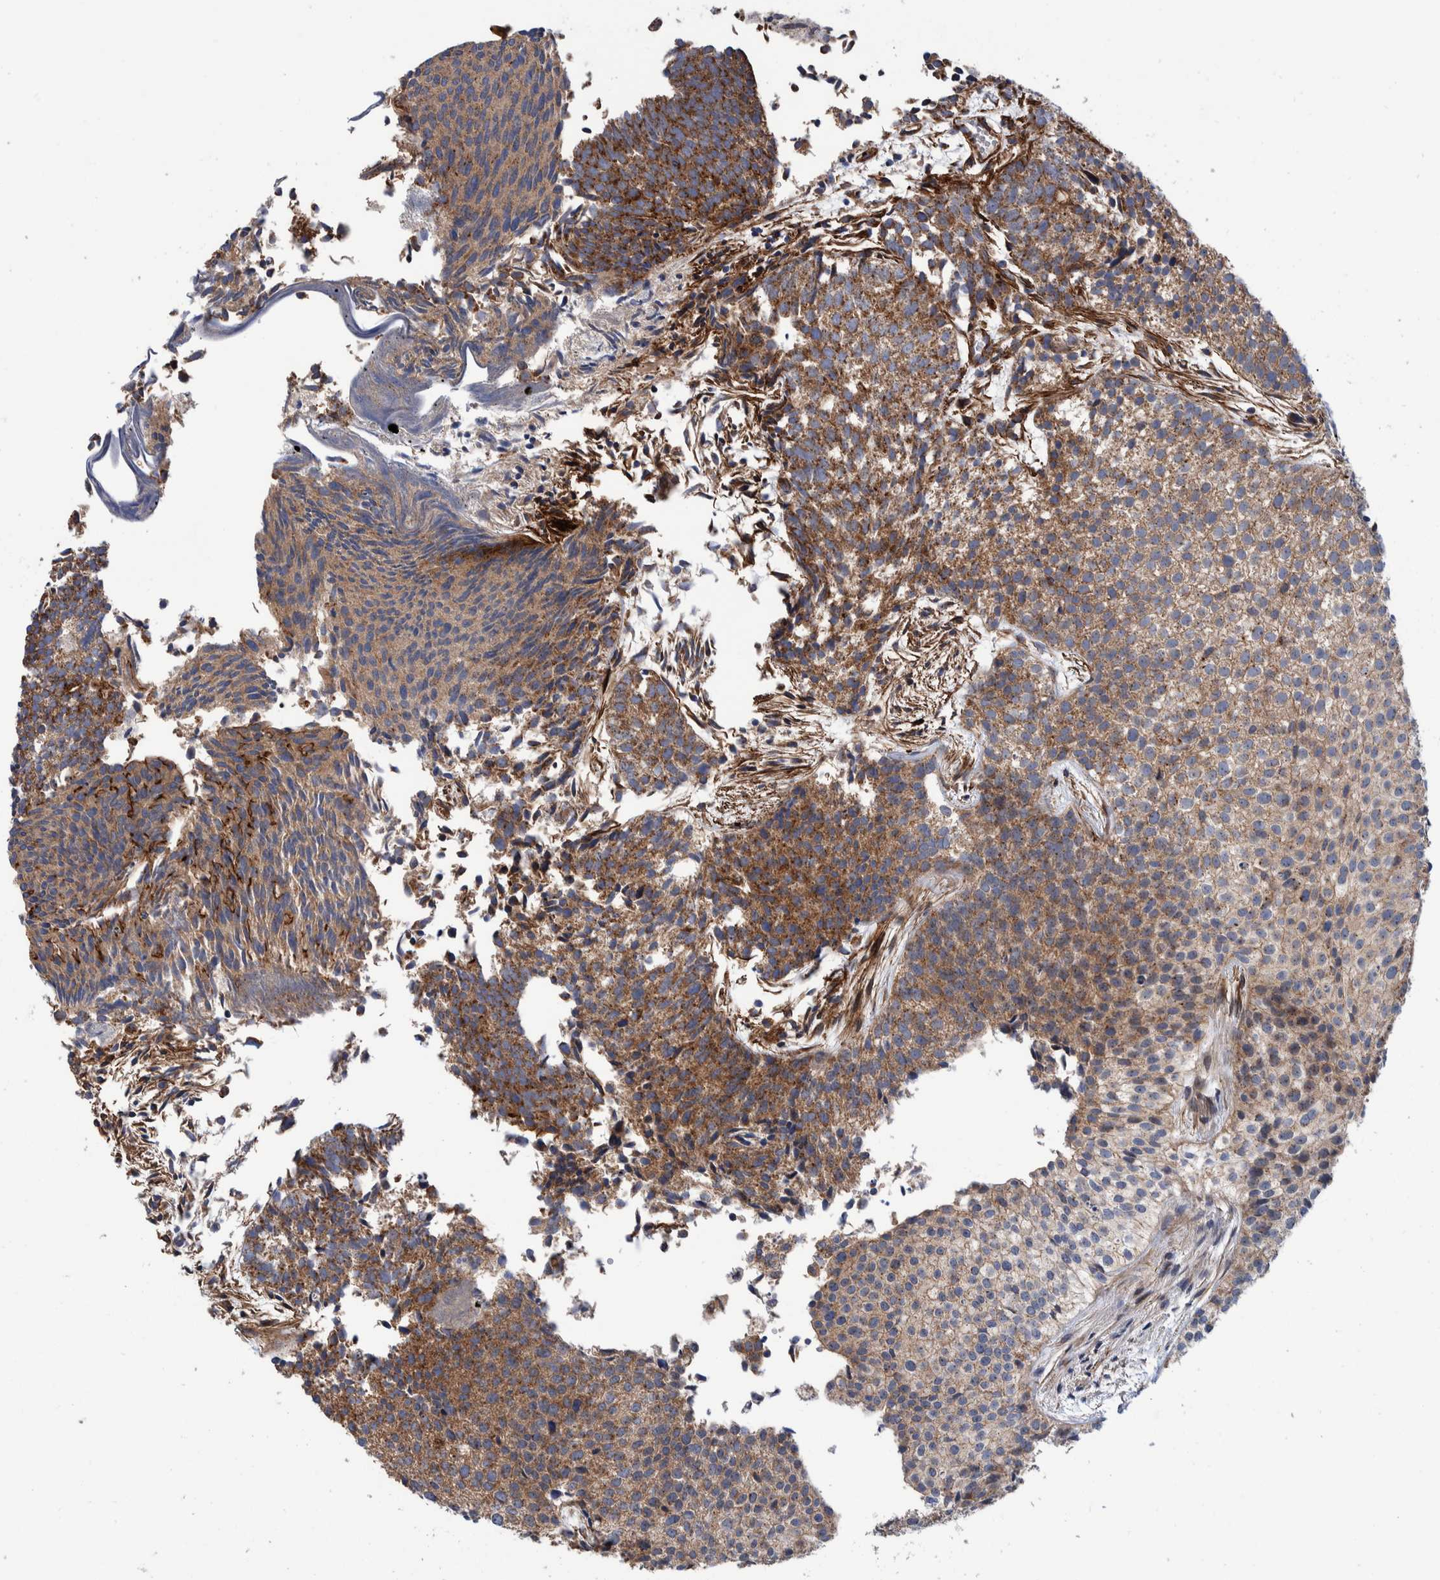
{"staining": {"intensity": "moderate", "quantity": "25%-75%", "location": "cytoplasmic/membranous"}, "tissue": "urothelial cancer", "cell_type": "Tumor cells", "image_type": "cancer", "snomed": [{"axis": "morphology", "description": "Urothelial carcinoma, Low grade"}, {"axis": "topography", "description": "Urinary bladder"}], "caption": "Human urothelial cancer stained with a protein marker exhibits moderate staining in tumor cells.", "gene": "SLC25A10", "patient": {"sex": "male", "age": 86}}